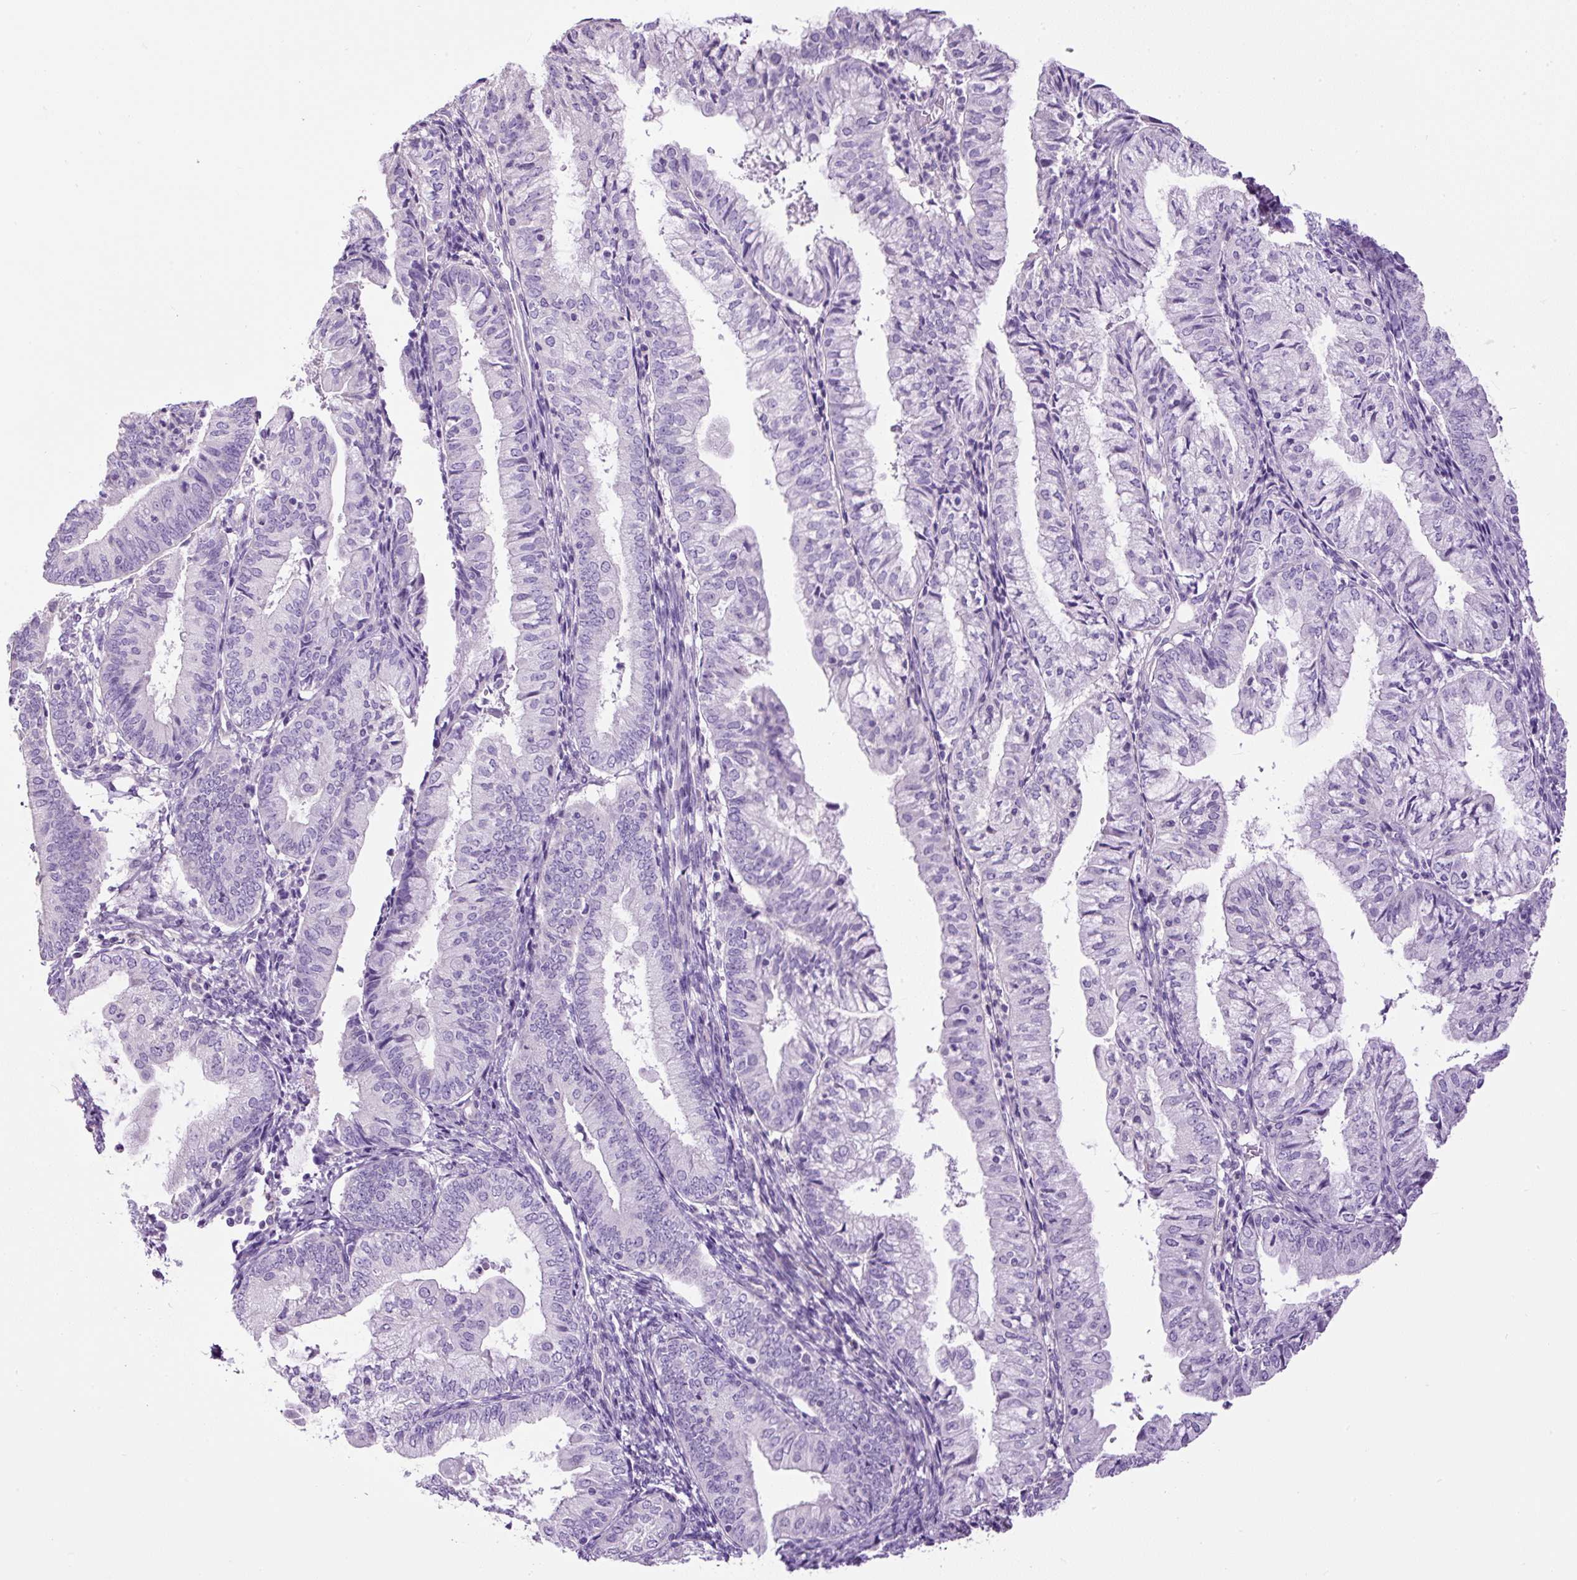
{"staining": {"intensity": "negative", "quantity": "none", "location": "none"}, "tissue": "endometrial cancer", "cell_type": "Tumor cells", "image_type": "cancer", "snomed": [{"axis": "morphology", "description": "Adenocarcinoma, NOS"}, {"axis": "topography", "description": "Endometrium"}], "caption": "This is an IHC image of human endometrial cancer. There is no staining in tumor cells.", "gene": "PDIA2", "patient": {"sex": "female", "age": 55}}